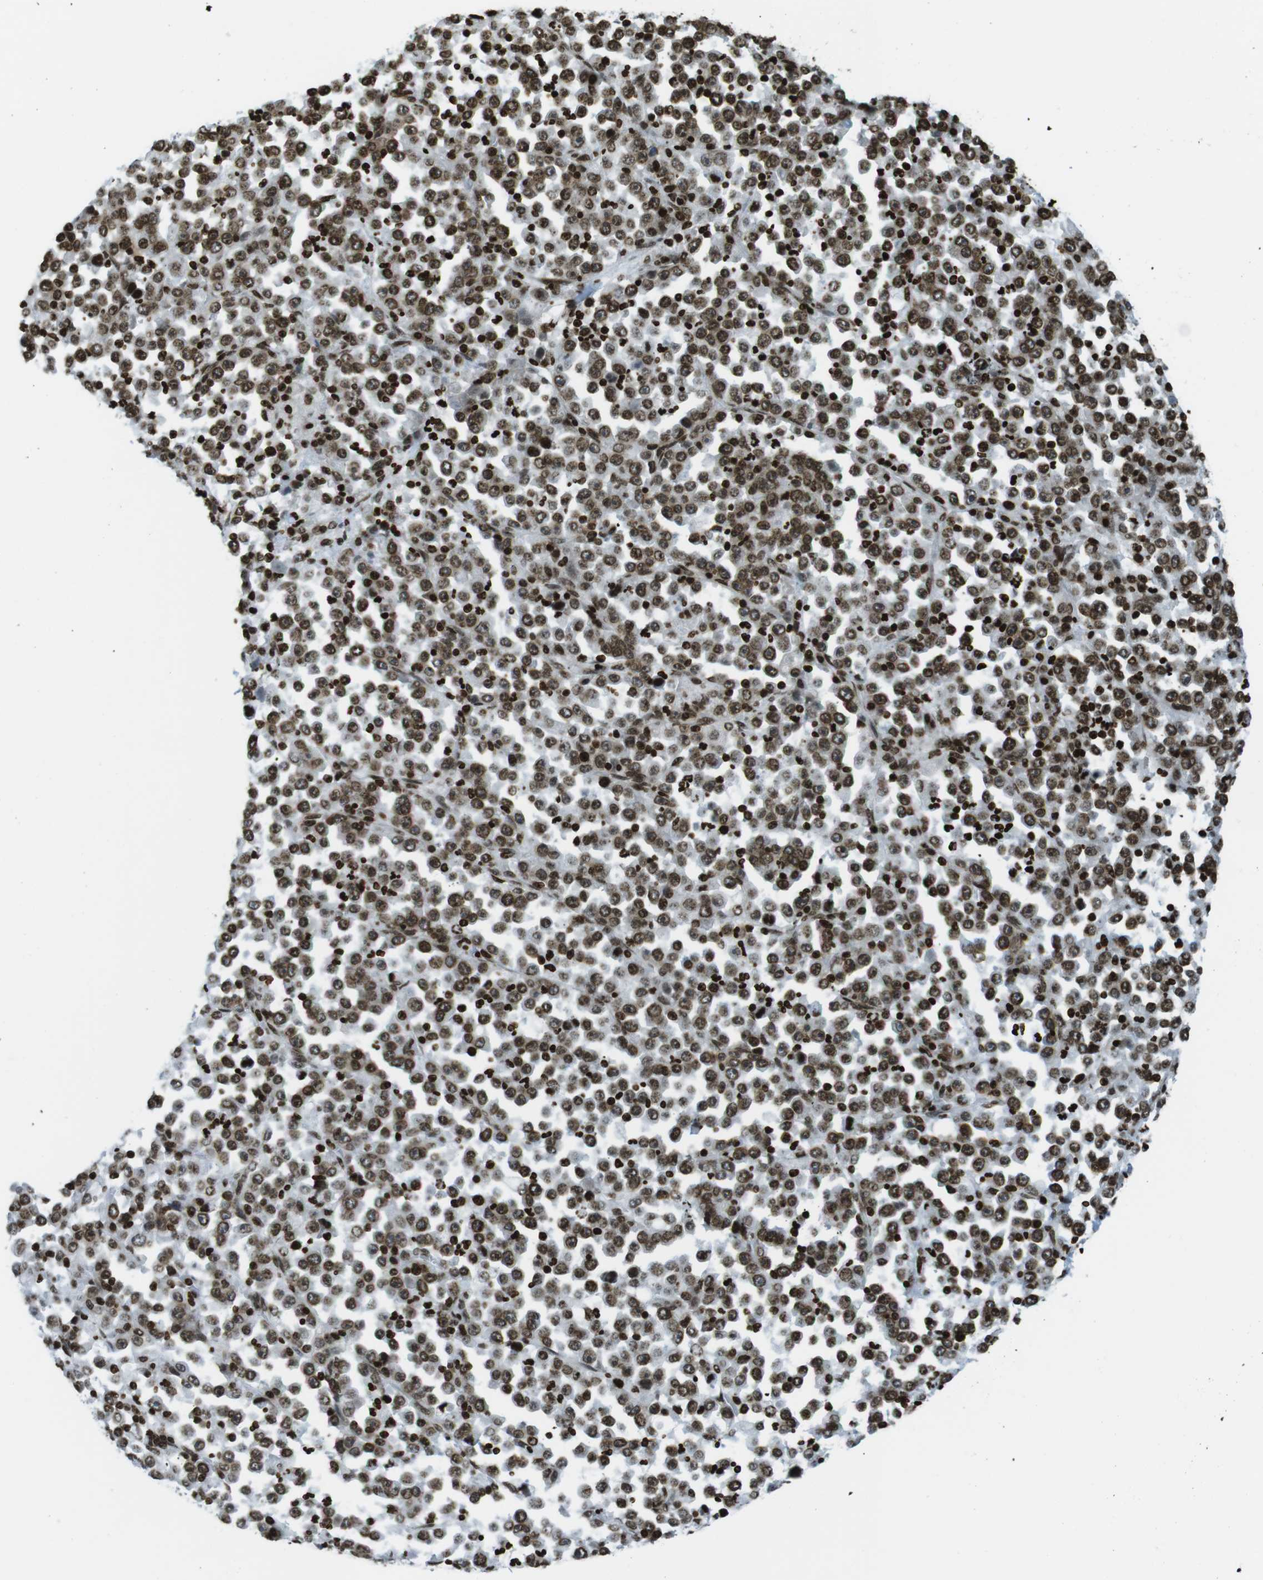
{"staining": {"intensity": "strong", "quantity": ">75%", "location": "nuclear"}, "tissue": "stomach cancer", "cell_type": "Tumor cells", "image_type": "cancer", "snomed": [{"axis": "morphology", "description": "Normal tissue, NOS"}, {"axis": "morphology", "description": "Adenocarcinoma, NOS"}, {"axis": "topography", "description": "Stomach, upper"}, {"axis": "topography", "description": "Stomach"}], "caption": "Adenocarcinoma (stomach) was stained to show a protein in brown. There is high levels of strong nuclear expression in approximately >75% of tumor cells.", "gene": "H2AC8", "patient": {"sex": "male", "age": 59}}